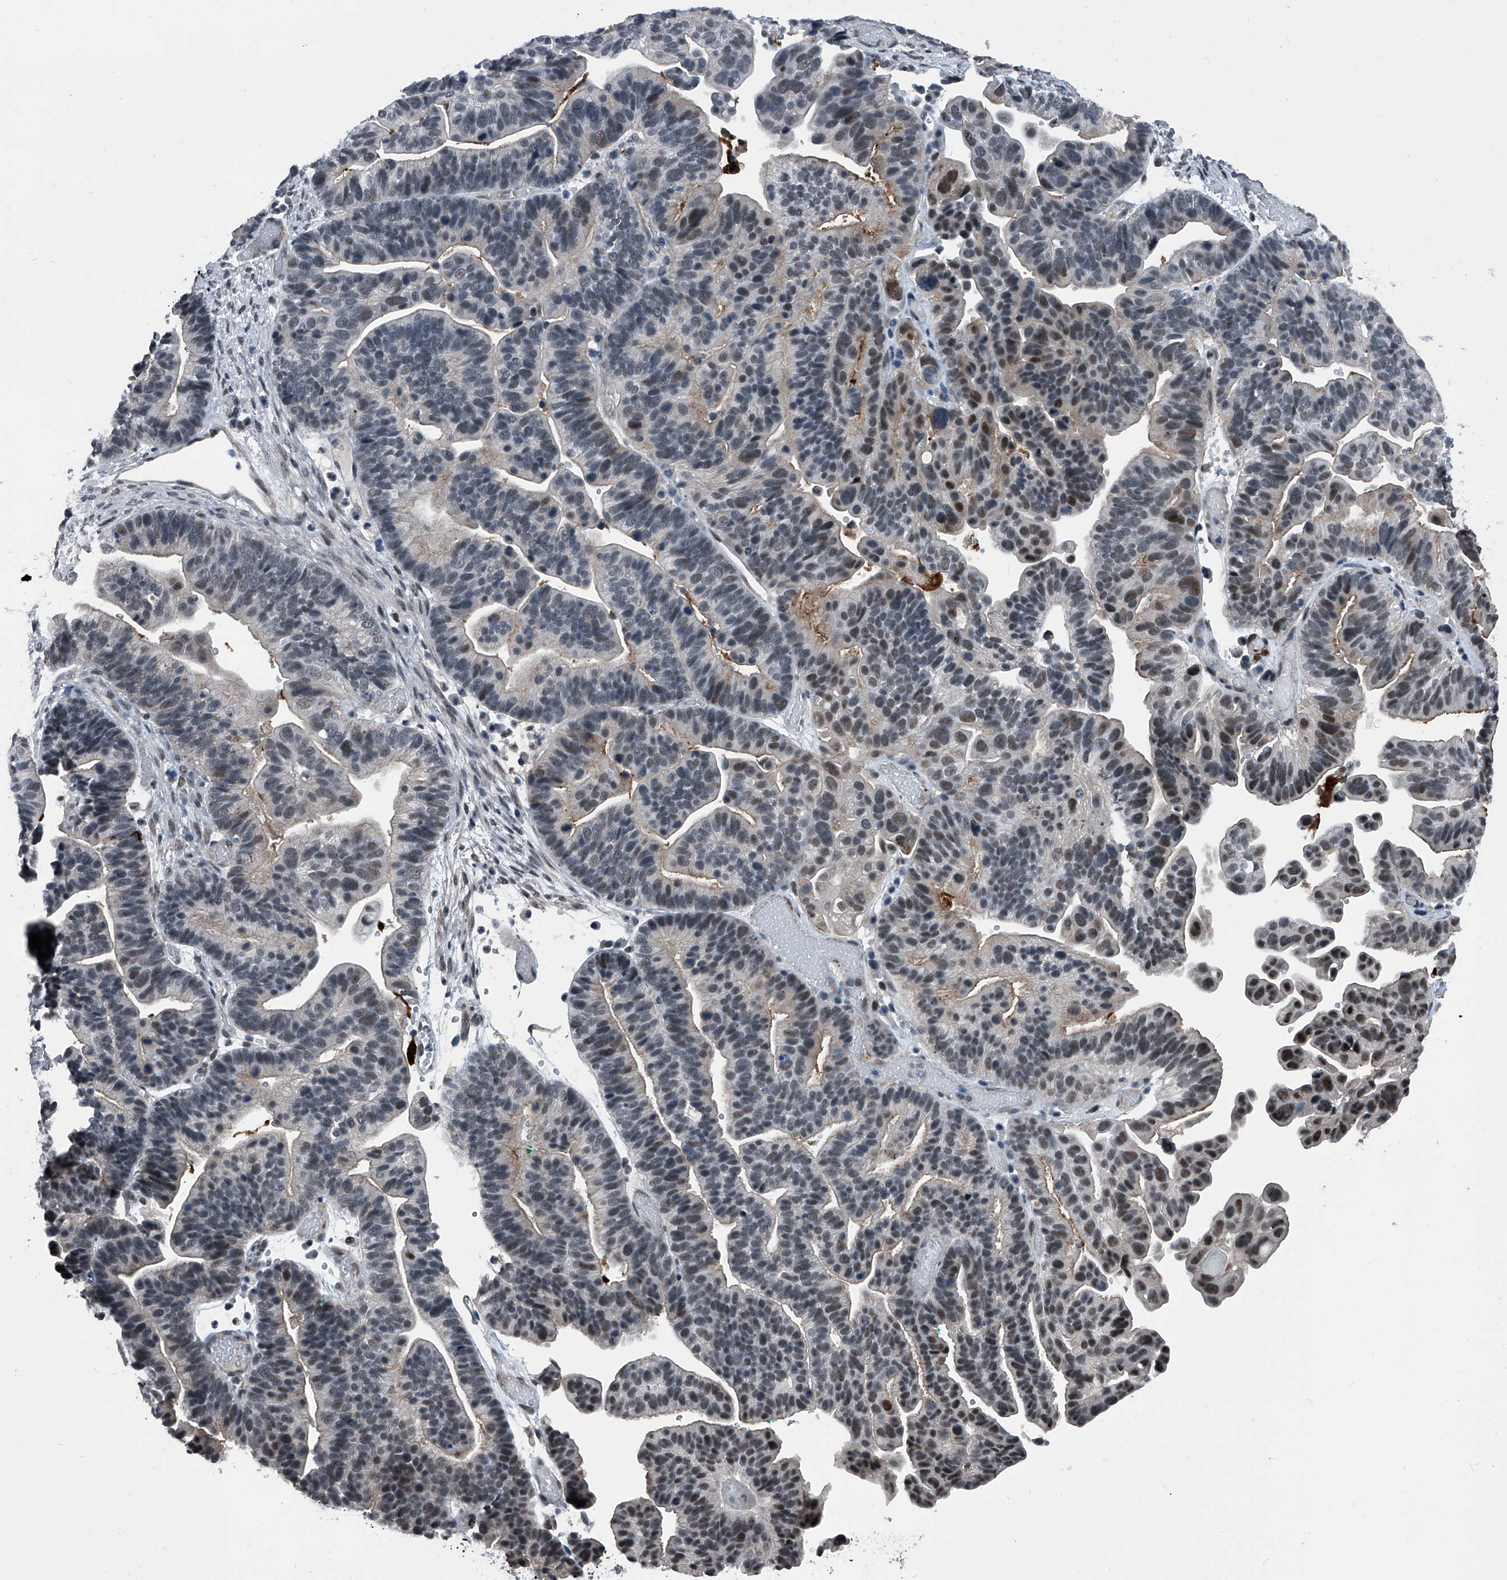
{"staining": {"intensity": "moderate", "quantity": "<25%", "location": "nuclear"}, "tissue": "ovarian cancer", "cell_type": "Tumor cells", "image_type": "cancer", "snomed": [{"axis": "morphology", "description": "Cystadenocarcinoma, serous, NOS"}, {"axis": "topography", "description": "Ovary"}], "caption": "A low amount of moderate nuclear positivity is present in approximately <25% of tumor cells in ovarian cancer tissue.", "gene": "MEN1", "patient": {"sex": "female", "age": 56}}